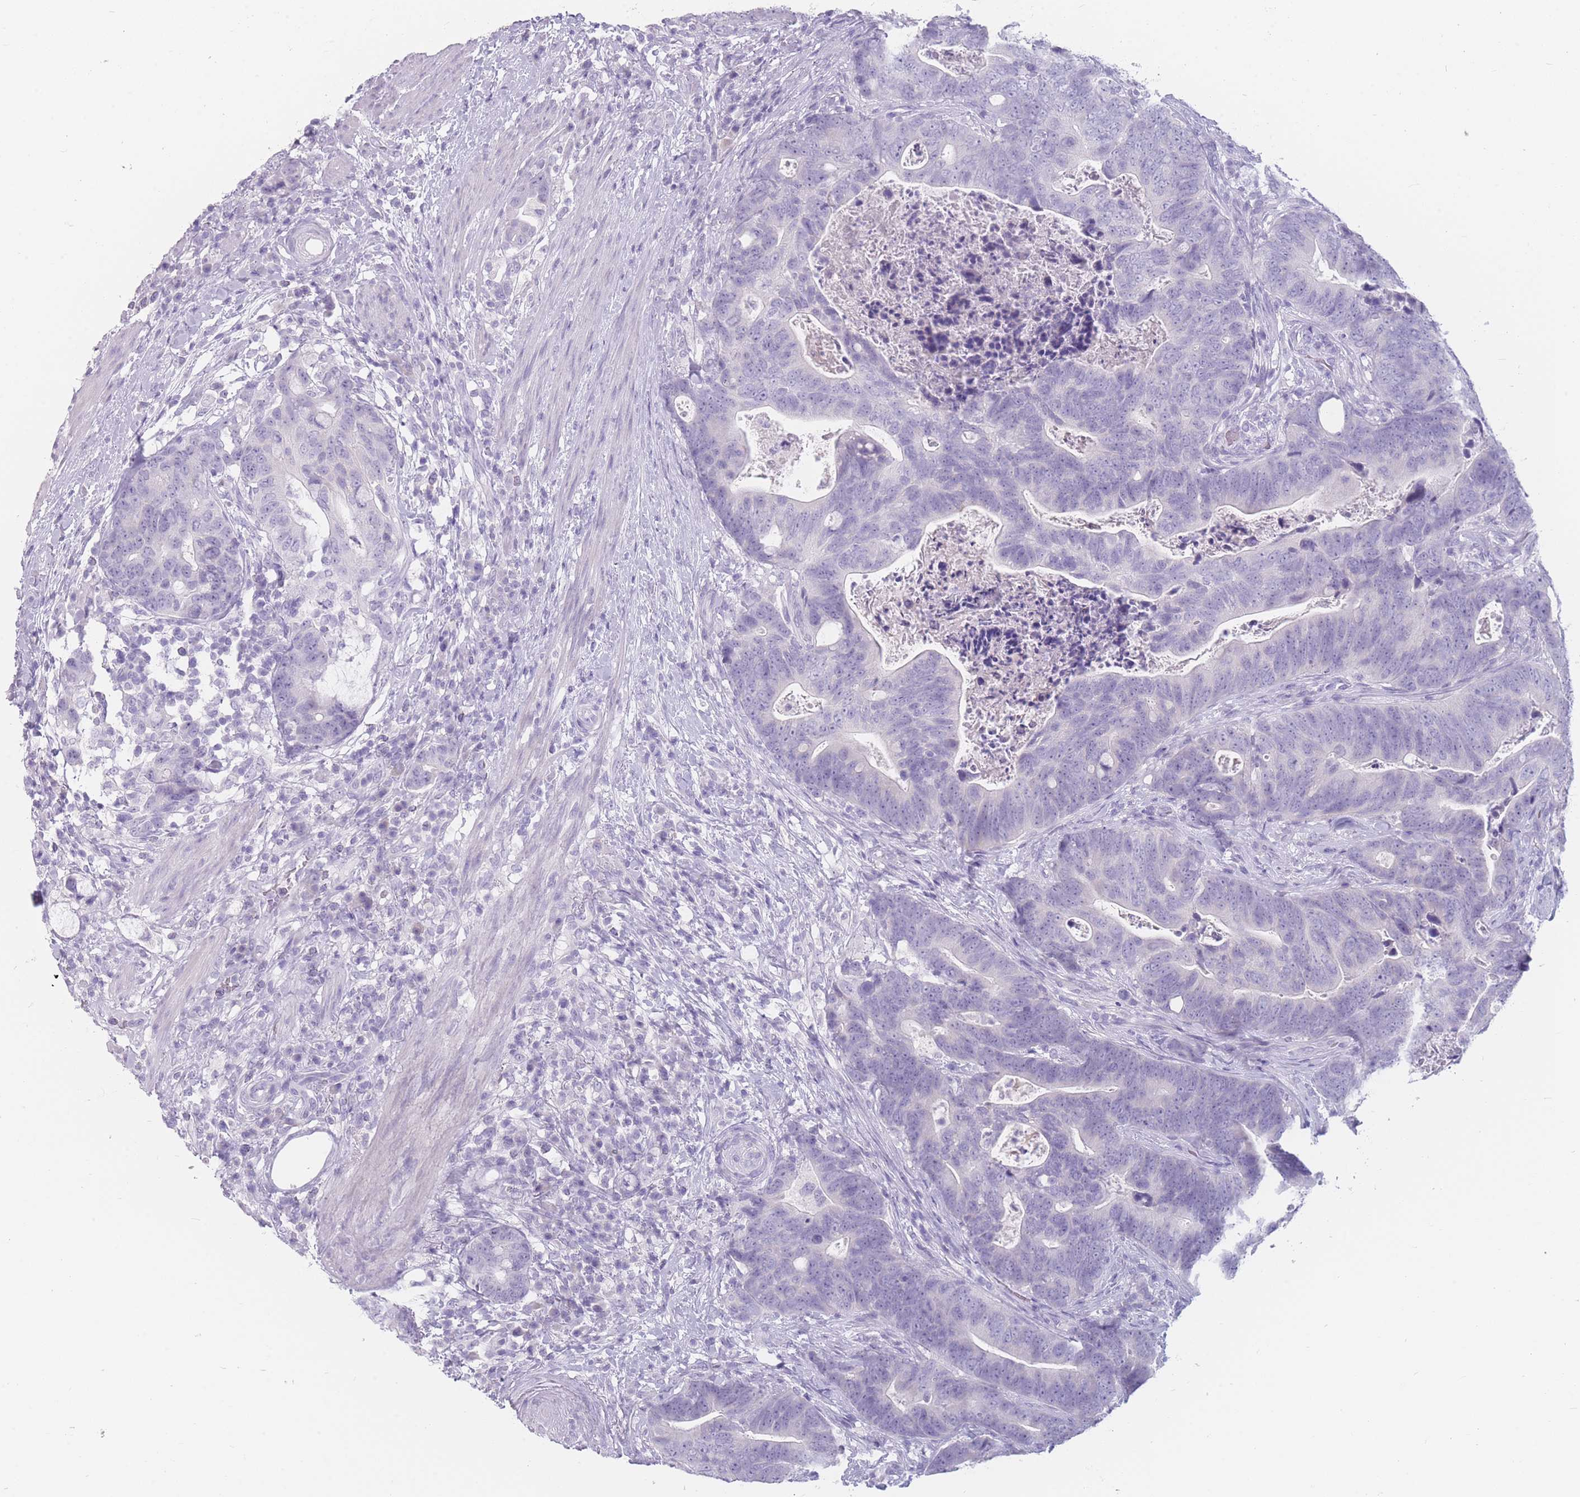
{"staining": {"intensity": "negative", "quantity": "none", "location": "none"}, "tissue": "colorectal cancer", "cell_type": "Tumor cells", "image_type": "cancer", "snomed": [{"axis": "morphology", "description": "Adenocarcinoma, NOS"}, {"axis": "topography", "description": "Colon"}], "caption": "Protein analysis of colorectal cancer exhibits no significant expression in tumor cells.", "gene": "CCNO", "patient": {"sex": "female", "age": 82}}